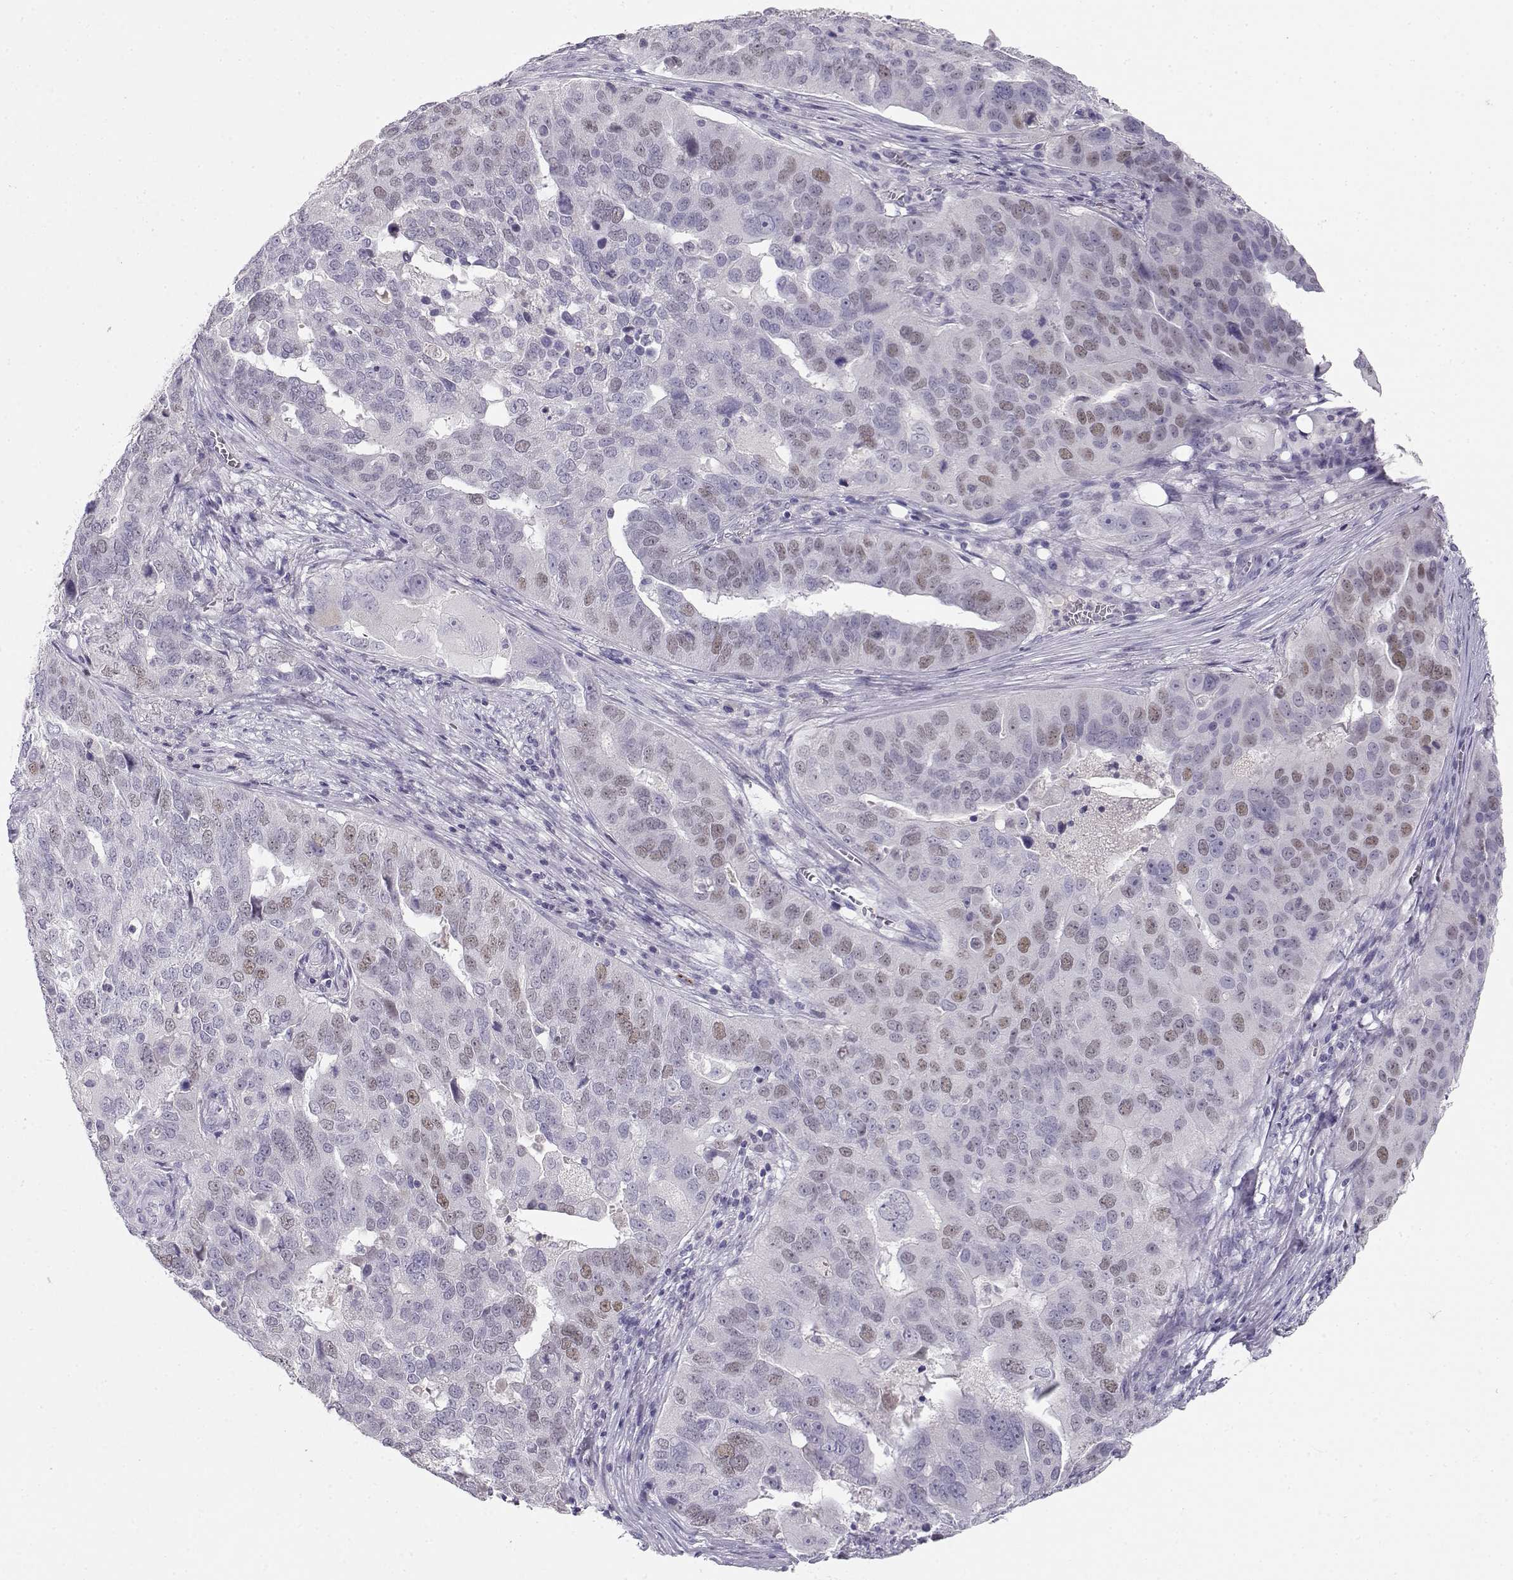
{"staining": {"intensity": "weak", "quantity": "<25%", "location": "nuclear"}, "tissue": "ovarian cancer", "cell_type": "Tumor cells", "image_type": "cancer", "snomed": [{"axis": "morphology", "description": "Carcinoma, endometroid"}, {"axis": "topography", "description": "Soft tissue"}, {"axis": "topography", "description": "Ovary"}], "caption": "Tumor cells are negative for protein expression in human endometroid carcinoma (ovarian).", "gene": "OPN5", "patient": {"sex": "female", "age": 52}}